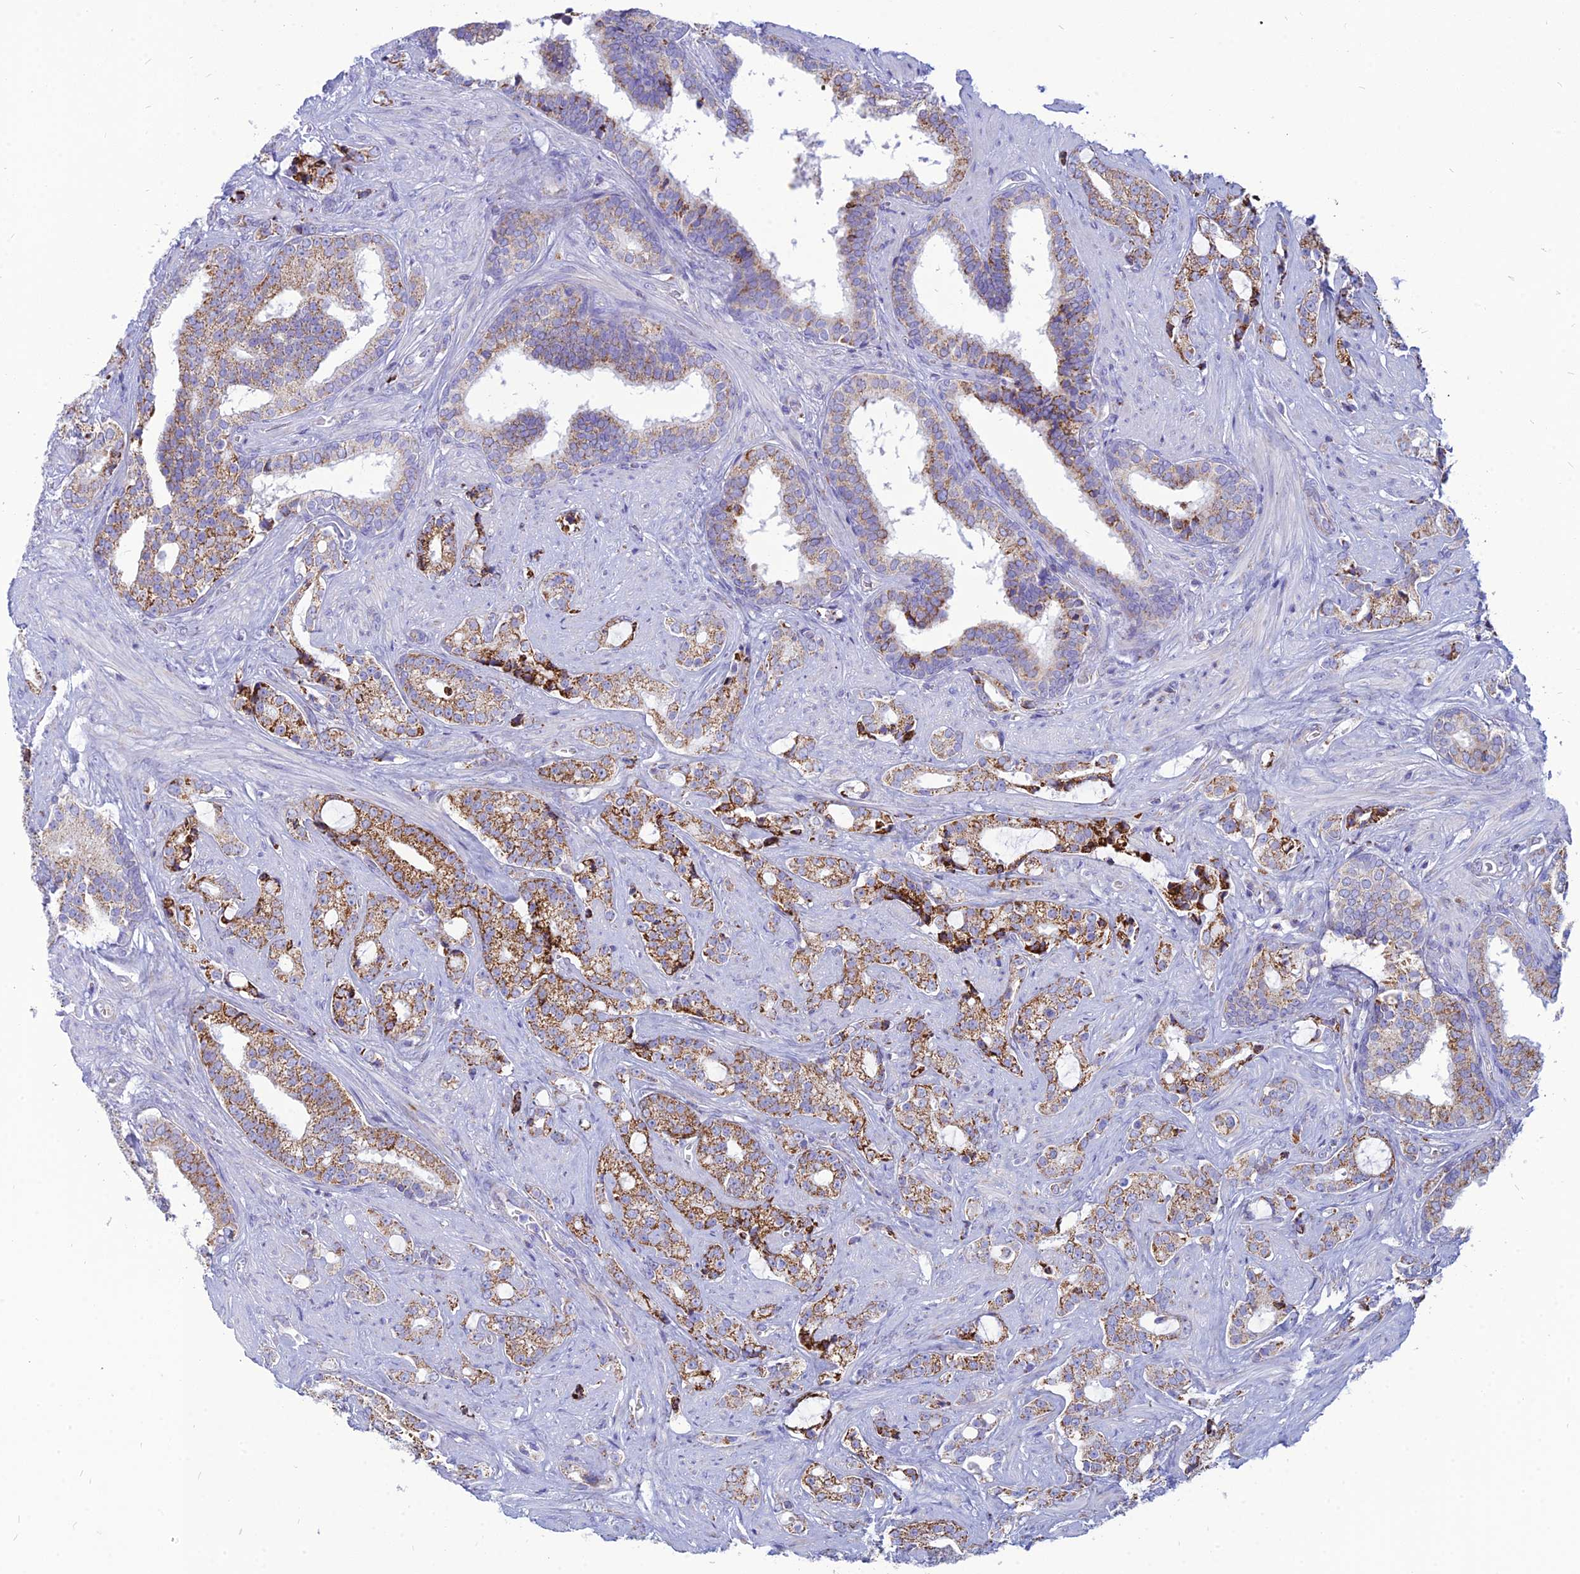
{"staining": {"intensity": "moderate", "quantity": ">75%", "location": "cytoplasmic/membranous"}, "tissue": "prostate cancer", "cell_type": "Tumor cells", "image_type": "cancer", "snomed": [{"axis": "morphology", "description": "Adenocarcinoma, High grade"}, {"axis": "topography", "description": "Prostate and seminal vesicle, NOS"}], "caption": "Protein positivity by immunohistochemistry (IHC) shows moderate cytoplasmic/membranous staining in about >75% of tumor cells in prostate cancer.", "gene": "PACC1", "patient": {"sex": "male", "age": 67}}